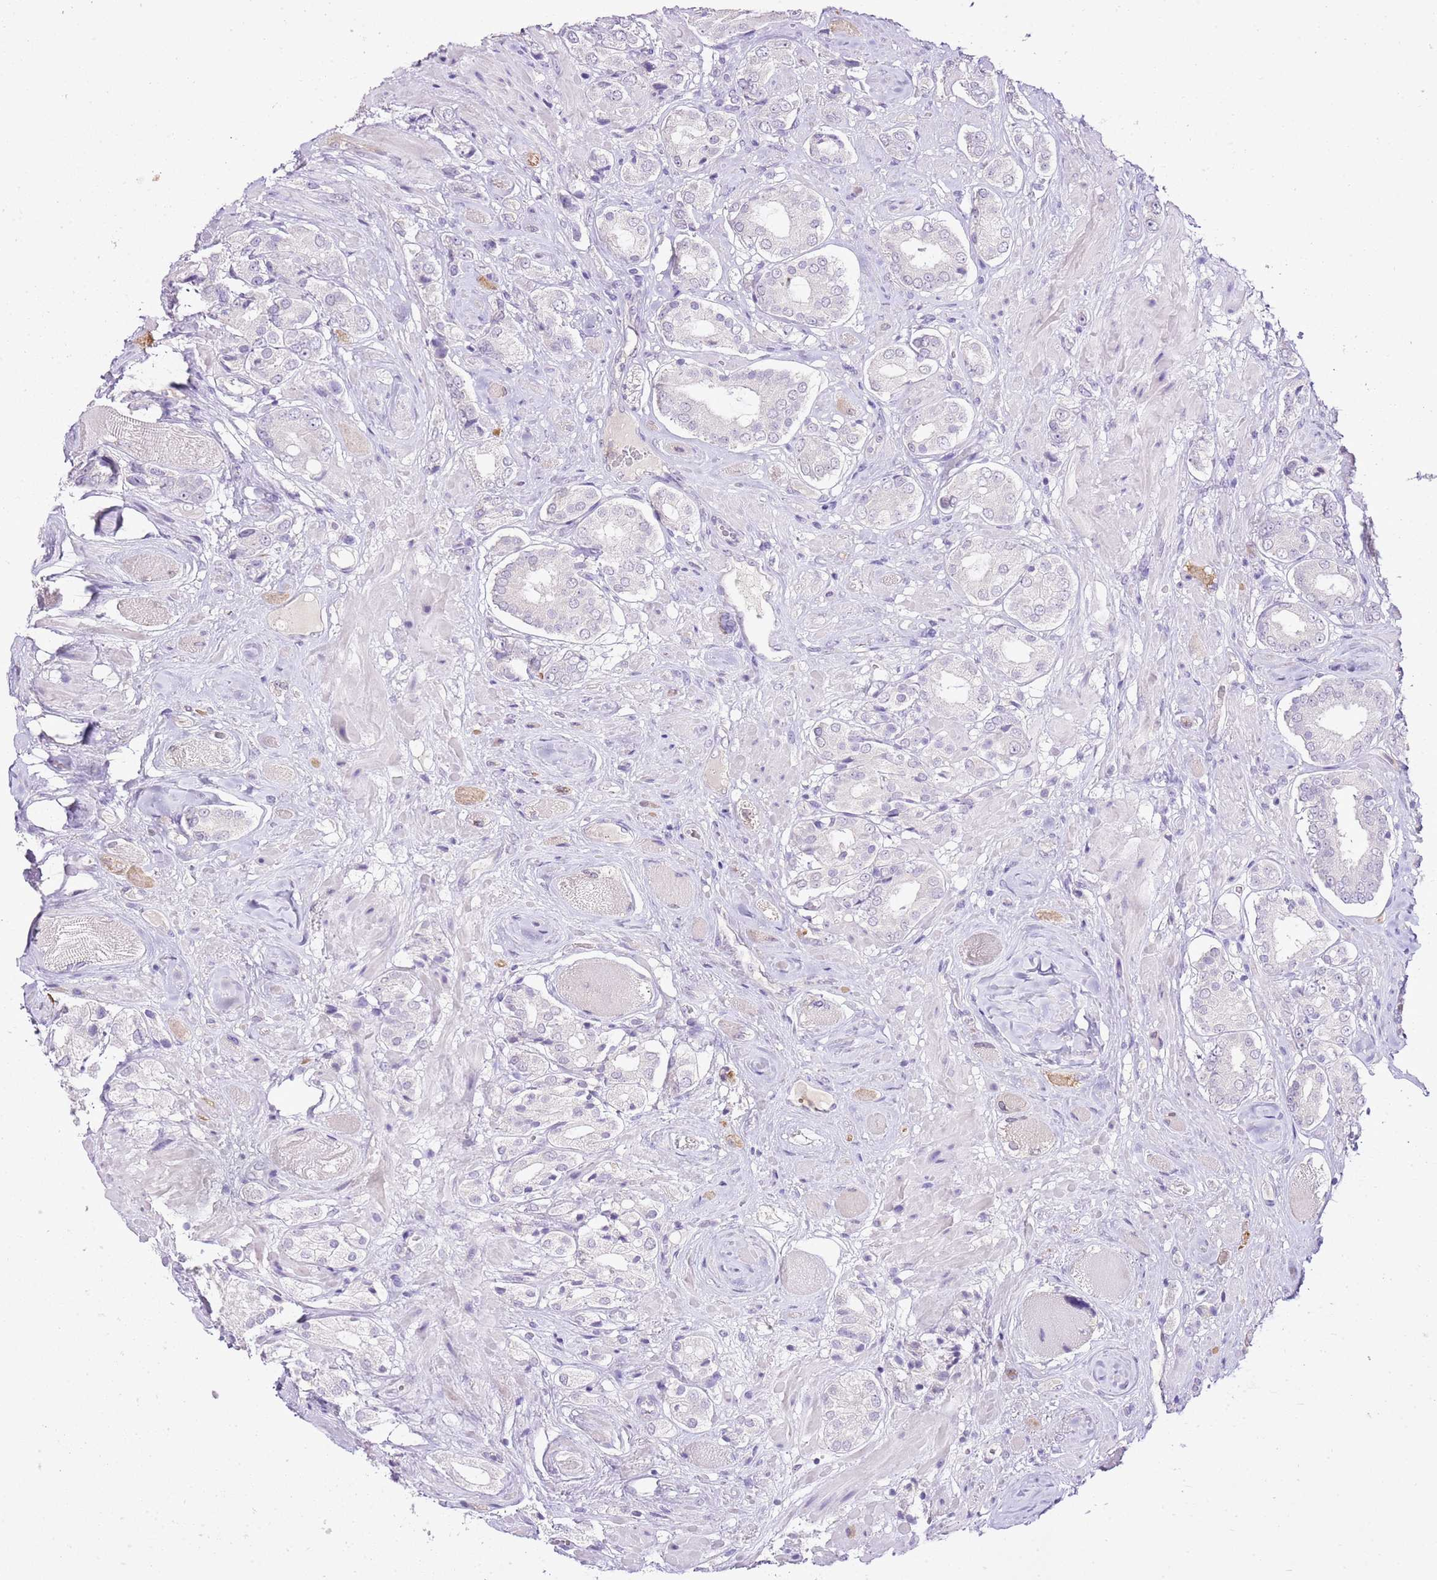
{"staining": {"intensity": "negative", "quantity": "none", "location": "none"}, "tissue": "prostate cancer", "cell_type": "Tumor cells", "image_type": "cancer", "snomed": [{"axis": "morphology", "description": "Adenocarcinoma, High grade"}, {"axis": "topography", "description": "Prostate and seminal vesicle, NOS"}], "caption": "Tumor cells are negative for brown protein staining in high-grade adenocarcinoma (prostate).", "gene": "XPO7", "patient": {"sex": "male", "age": 64}}